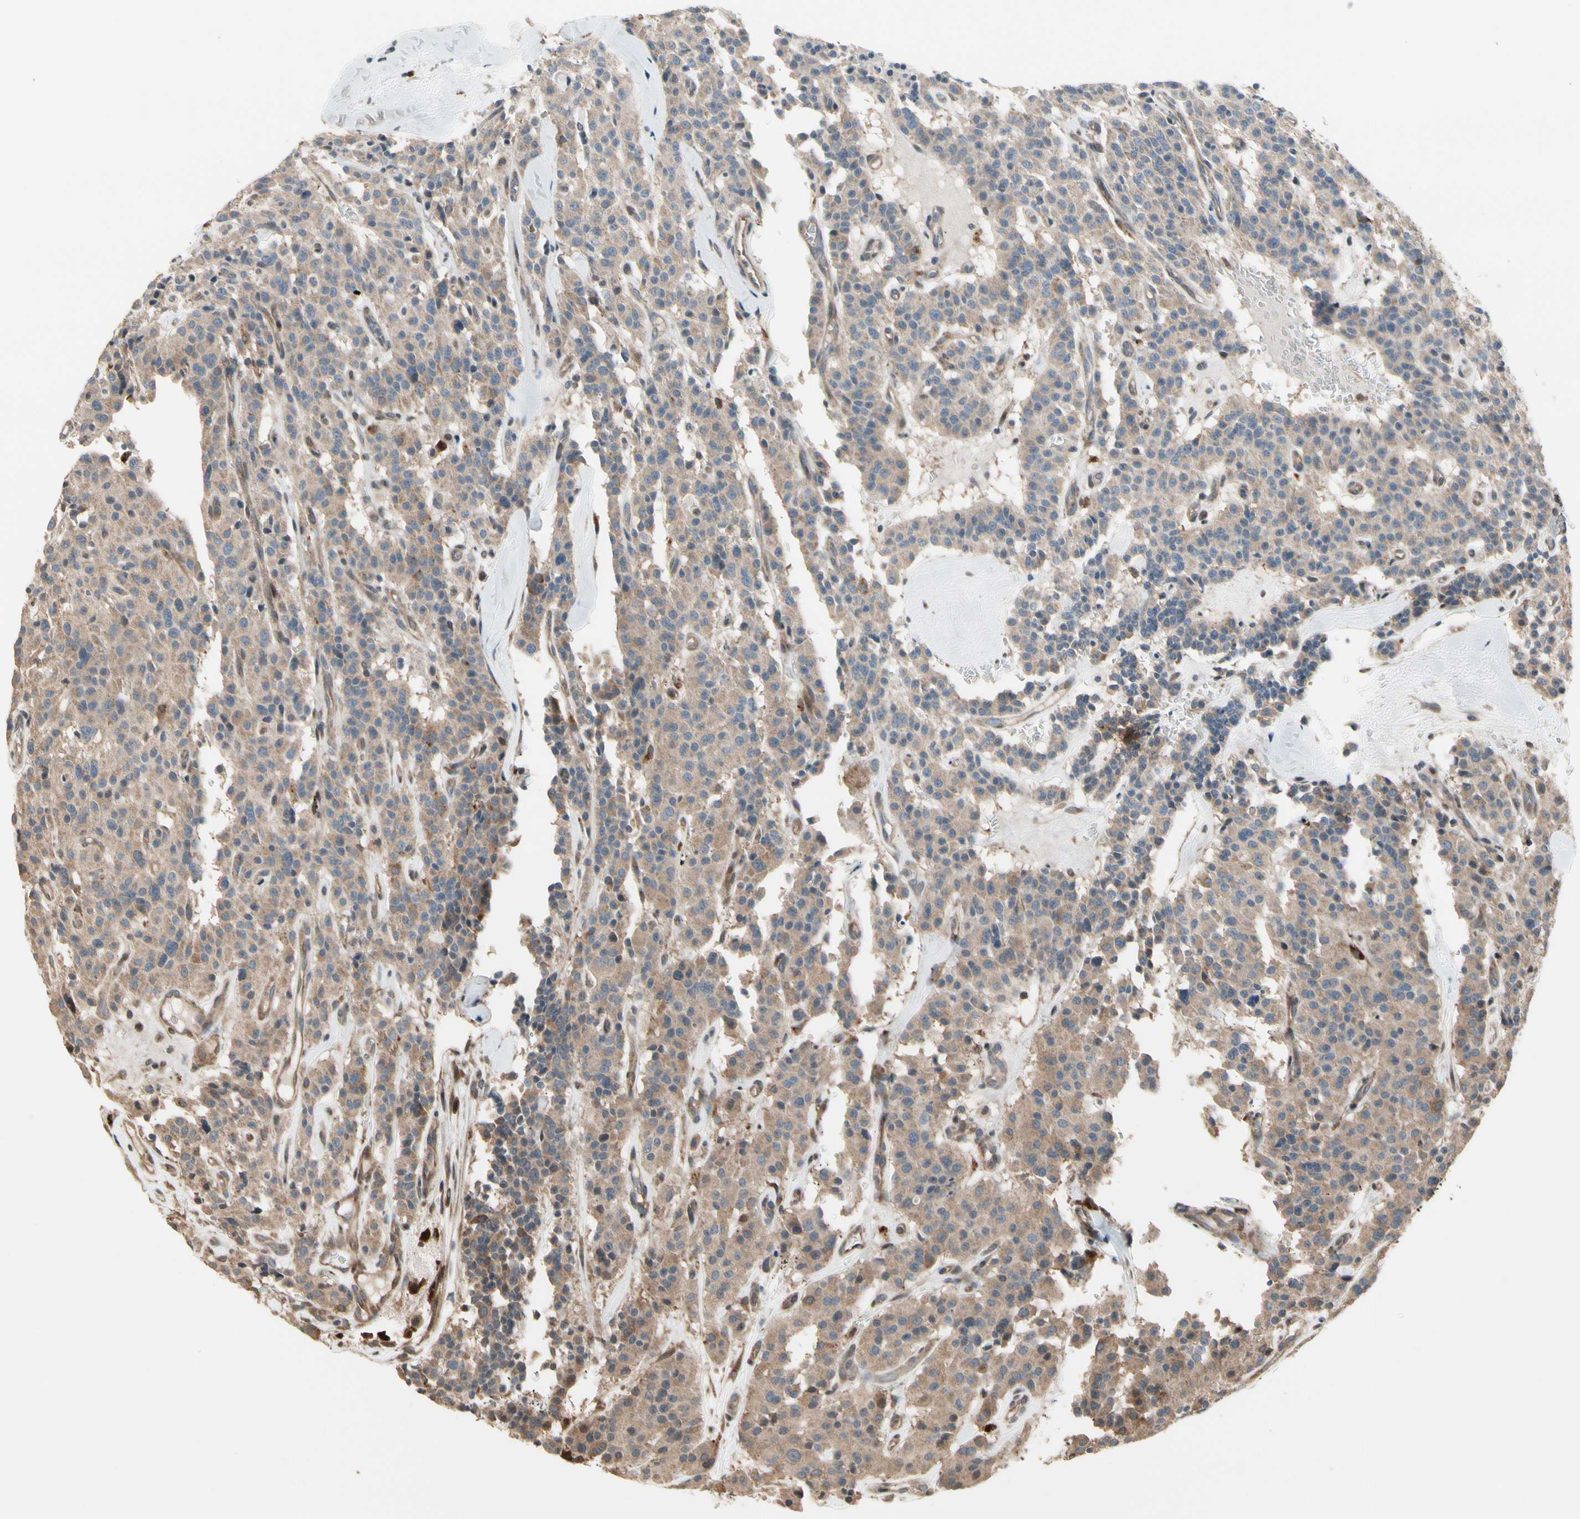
{"staining": {"intensity": "weak", "quantity": ">75%", "location": "cytoplasmic/membranous"}, "tissue": "carcinoid", "cell_type": "Tumor cells", "image_type": "cancer", "snomed": [{"axis": "morphology", "description": "Carcinoid, malignant, NOS"}, {"axis": "topography", "description": "Lung"}], "caption": "Carcinoid stained for a protein demonstrates weak cytoplasmic/membranous positivity in tumor cells.", "gene": "CSF1R", "patient": {"sex": "male", "age": 30}}